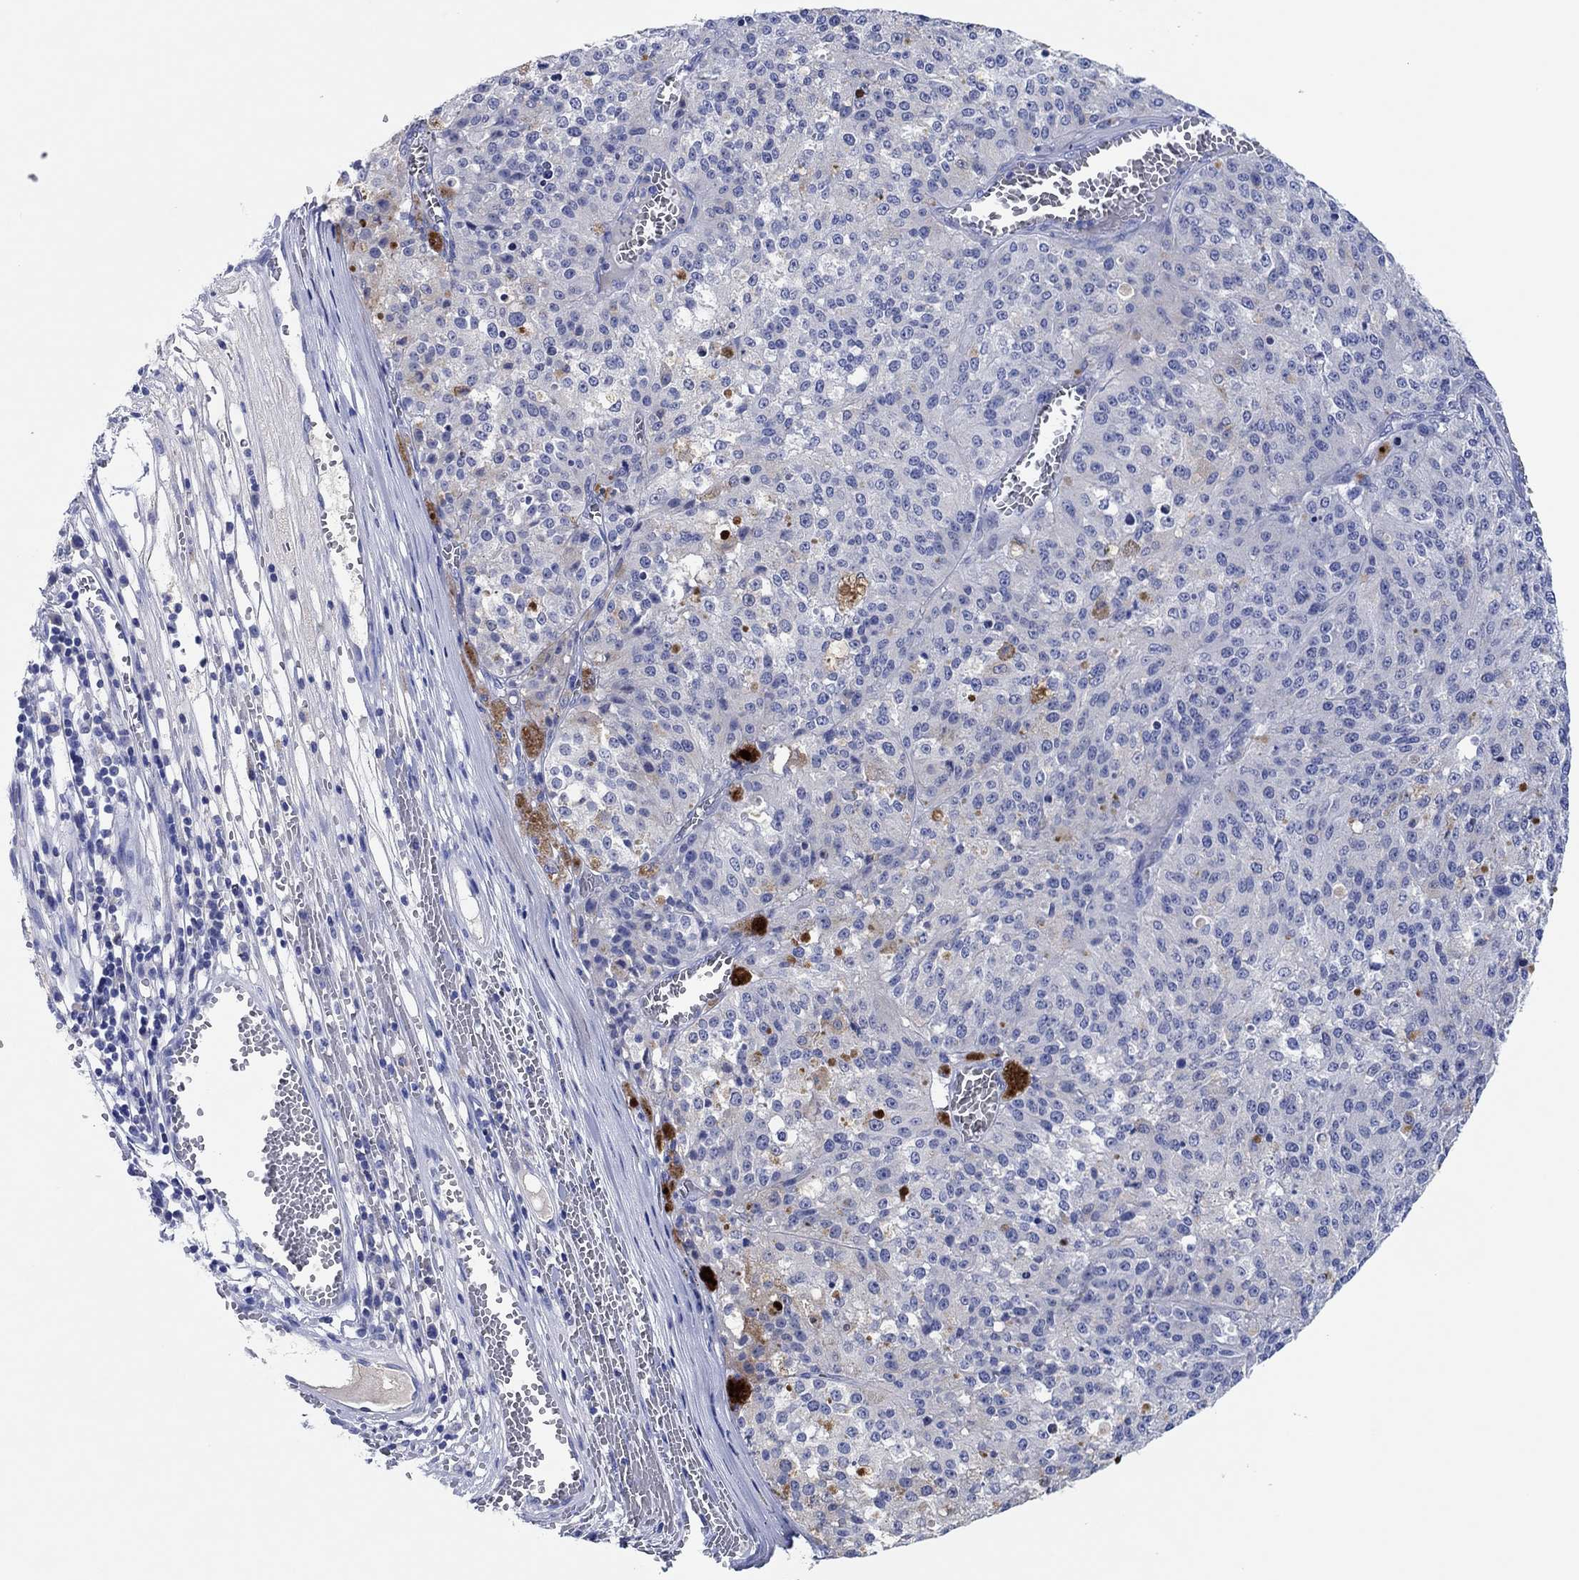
{"staining": {"intensity": "negative", "quantity": "none", "location": "none"}, "tissue": "melanoma", "cell_type": "Tumor cells", "image_type": "cancer", "snomed": [{"axis": "morphology", "description": "Malignant melanoma, Metastatic site"}, {"axis": "topography", "description": "Lymph node"}], "caption": "The histopathology image reveals no significant expression in tumor cells of malignant melanoma (metastatic site).", "gene": "CPNE6", "patient": {"sex": "female", "age": 64}}